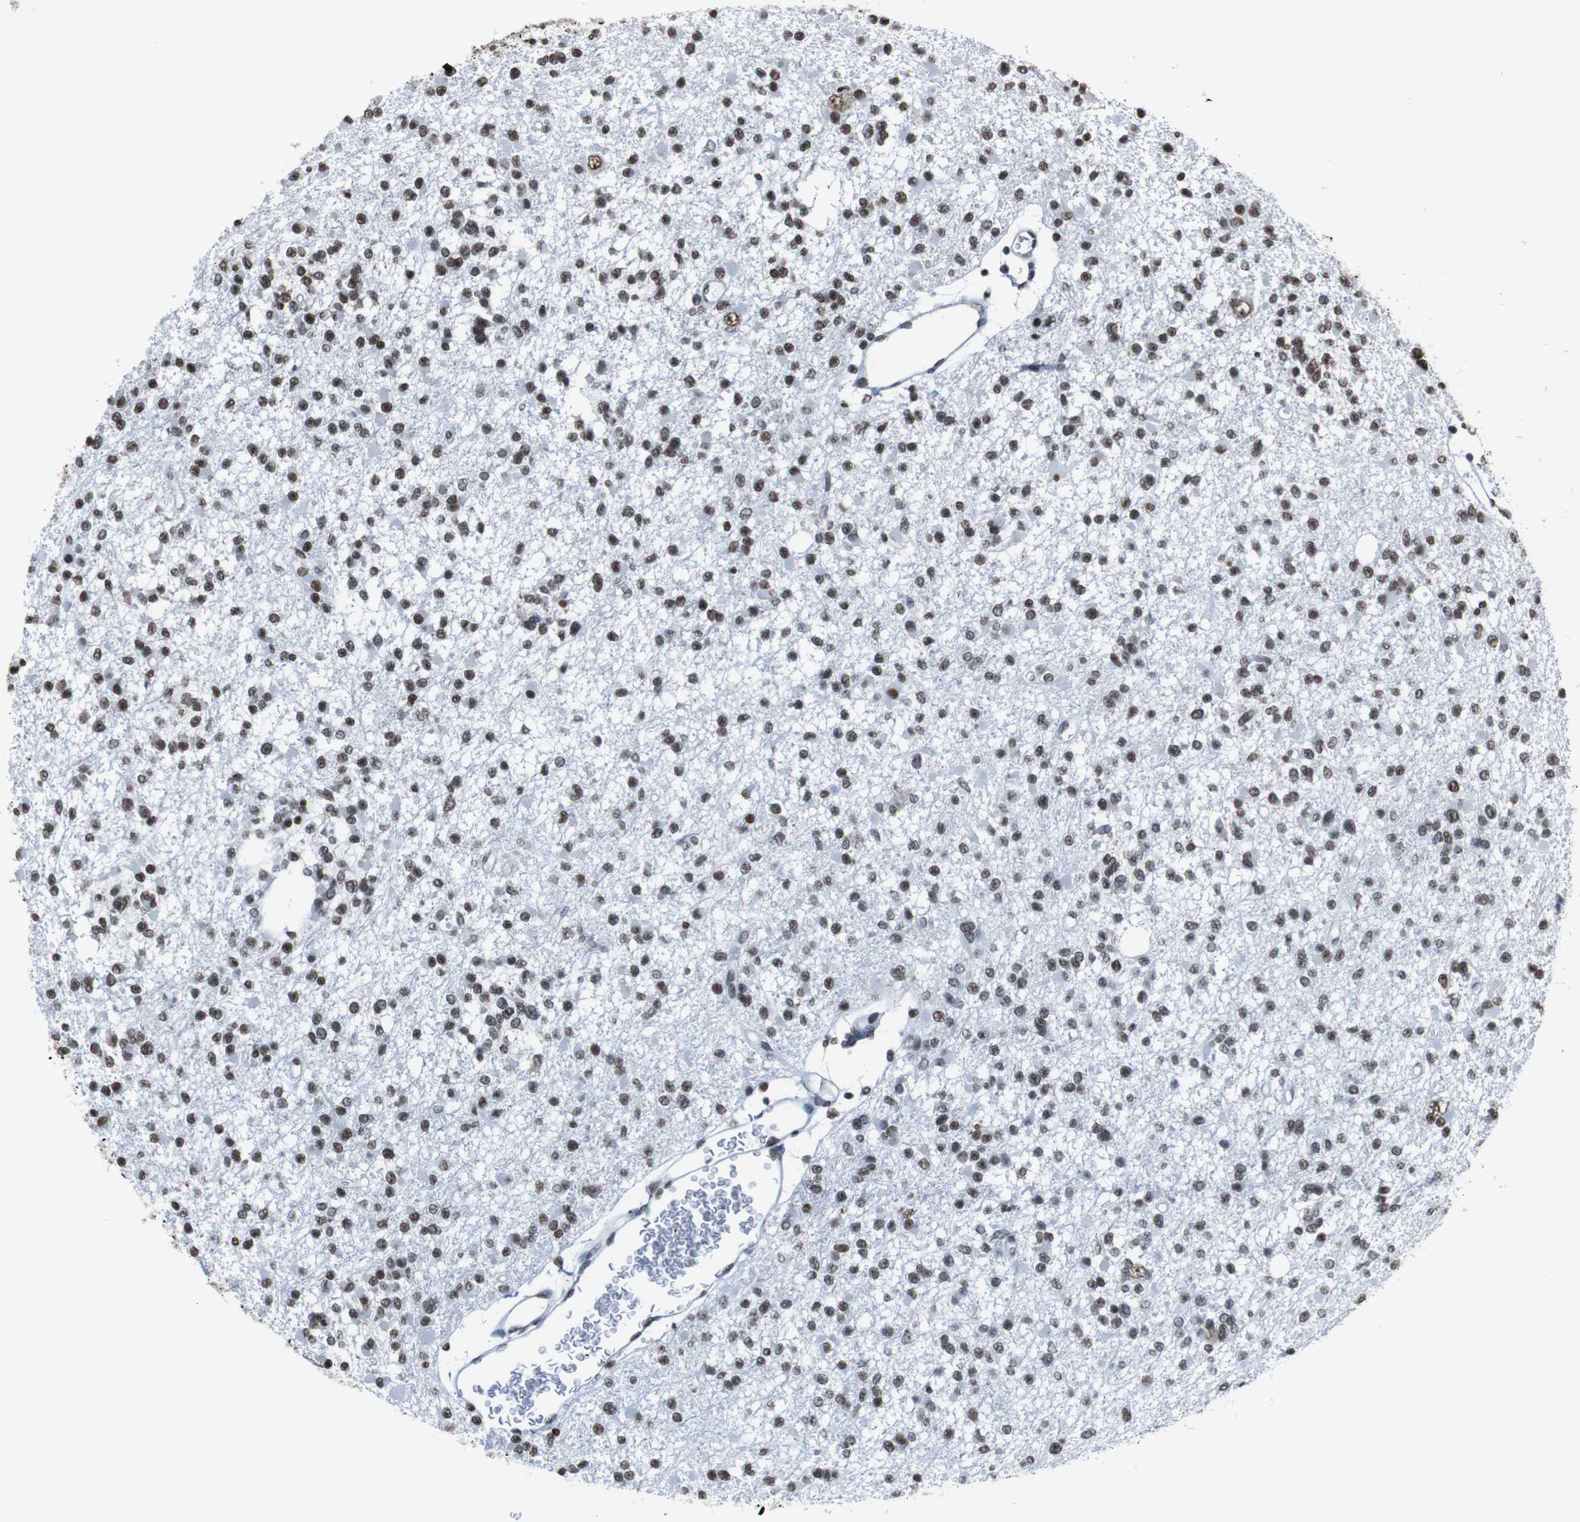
{"staining": {"intensity": "weak", "quantity": ">75%", "location": "nuclear"}, "tissue": "glioma", "cell_type": "Tumor cells", "image_type": "cancer", "snomed": [{"axis": "morphology", "description": "Glioma, malignant, Low grade"}, {"axis": "topography", "description": "Brain"}], "caption": "The micrograph displays immunohistochemical staining of malignant low-grade glioma. There is weak nuclear expression is seen in about >75% of tumor cells. (DAB IHC with brightfield microscopy, high magnification).", "gene": "ROMO1", "patient": {"sex": "female", "age": 22}}